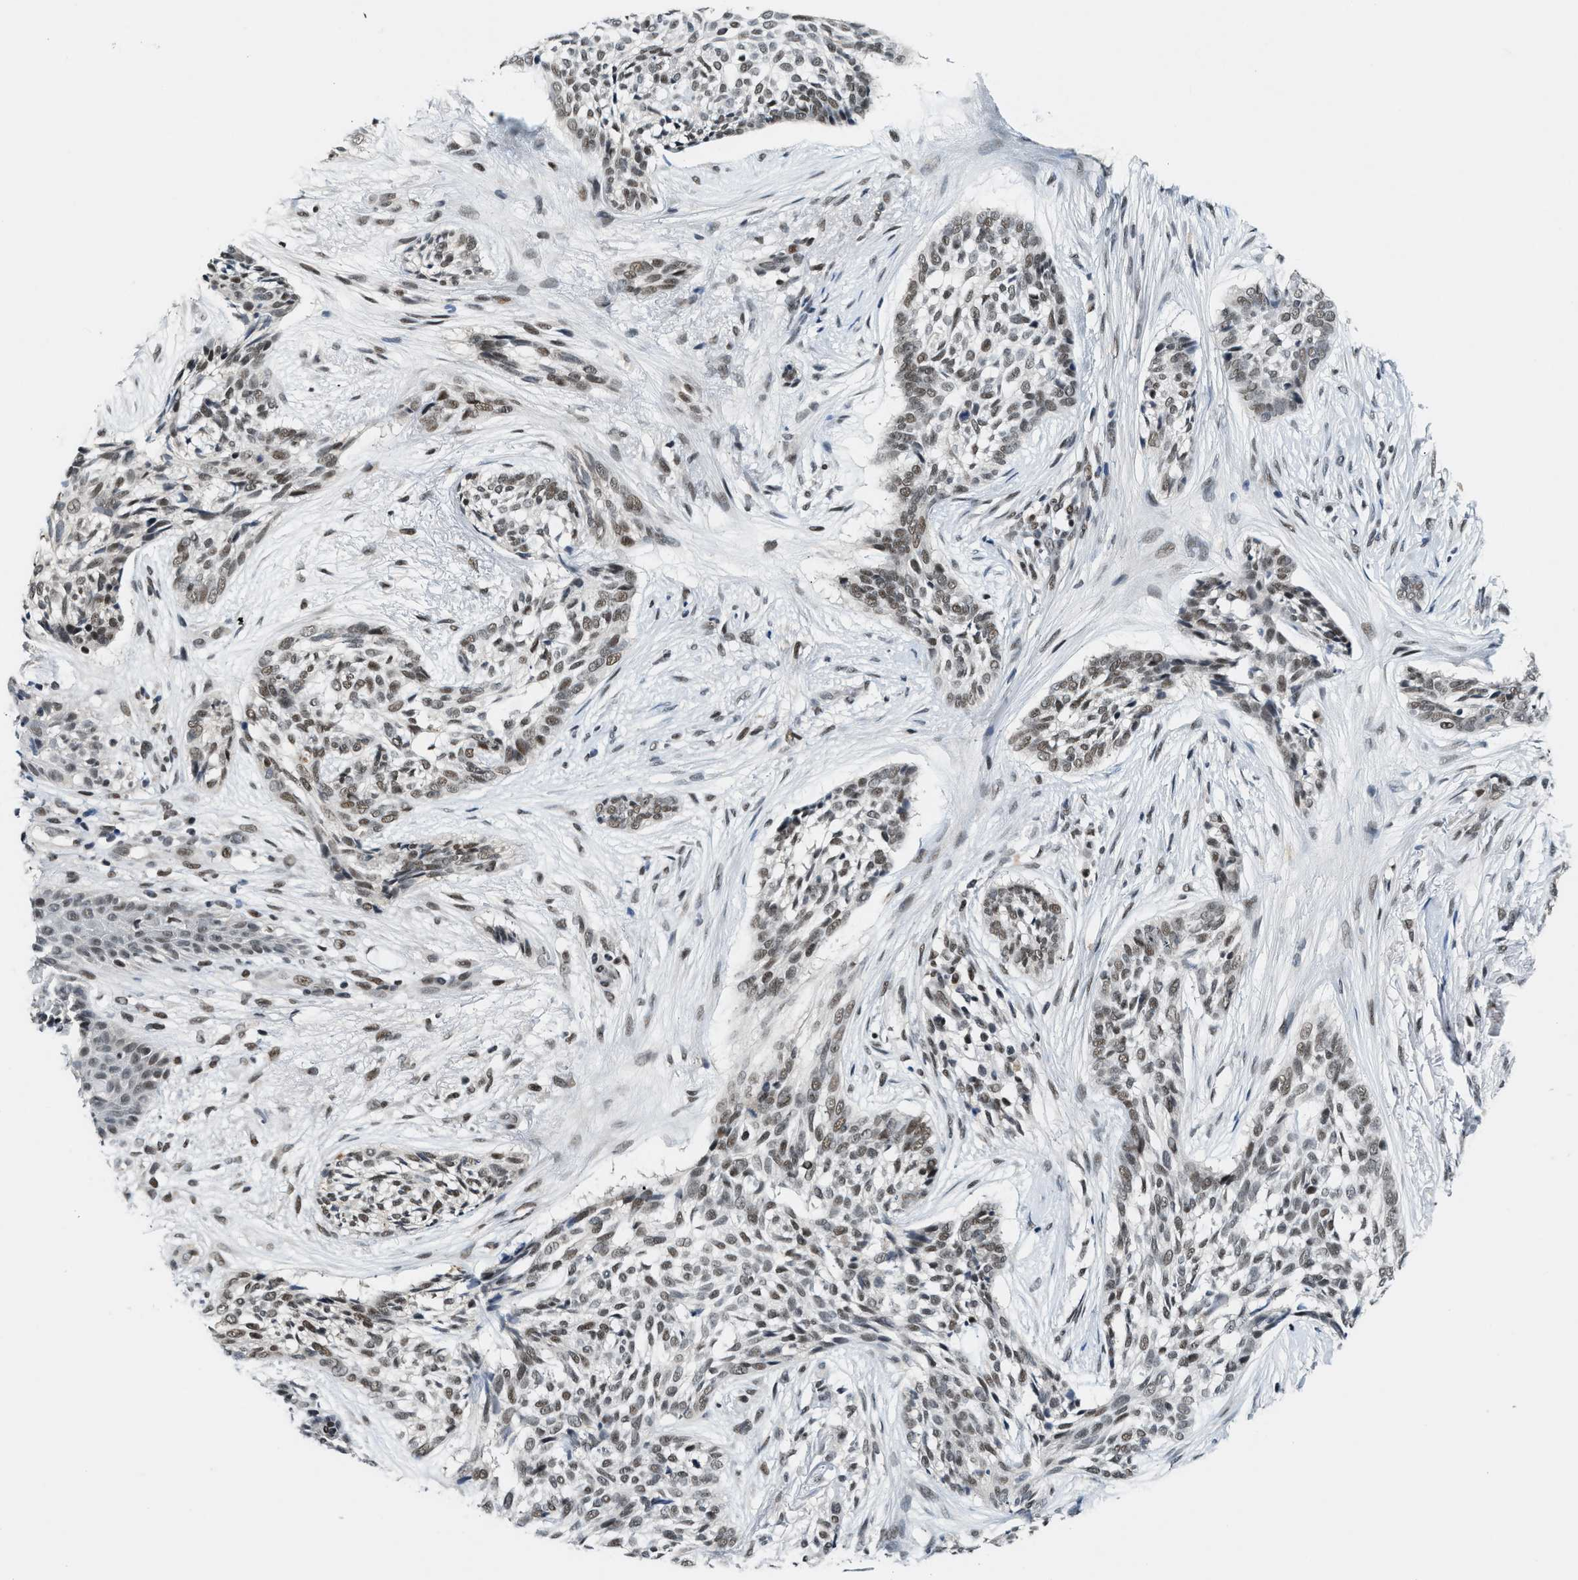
{"staining": {"intensity": "moderate", "quantity": ">75%", "location": "nuclear"}, "tissue": "skin cancer", "cell_type": "Tumor cells", "image_type": "cancer", "snomed": [{"axis": "morphology", "description": "Basal cell carcinoma"}, {"axis": "topography", "description": "Skin"}], "caption": "Immunohistochemical staining of basal cell carcinoma (skin) shows medium levels of moderate nuclear protein positivity in approximately >75% of tumor cells.", "gene": "NCOA1", "patient": {"sex": "female", "age": 88}}